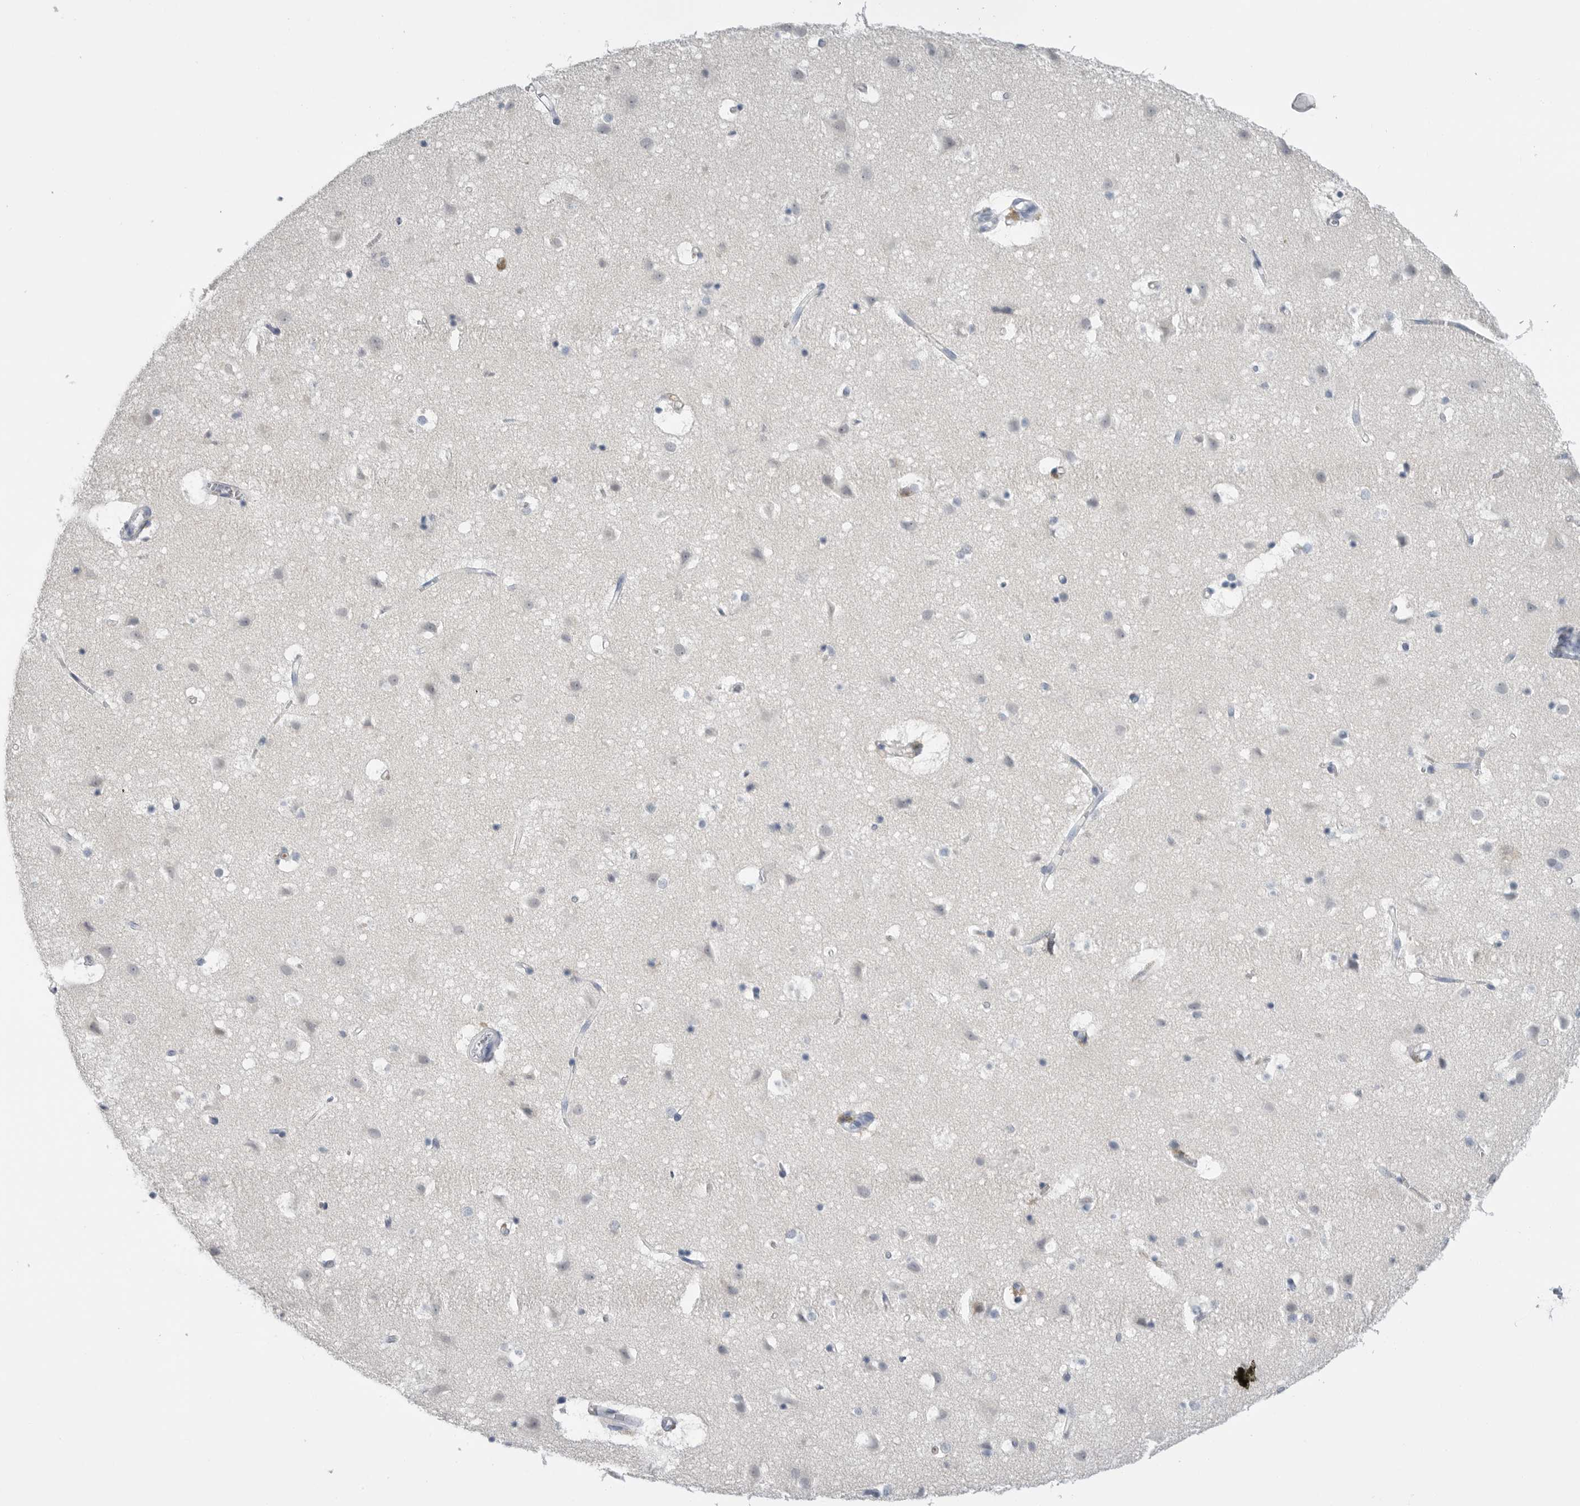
{"staining": {"intensity": "negative", "quantity": "none", "location": "none"}, "tissue": "cerebral cortex", "cell_type": "Endothelial cells", "image_type": "normal", "snomed": [{"axis": "morphology", "description": "Normal tissue, NOS"}, {"axis": "topography", "description": "Cerebral cortex"}], "caption": "The IHC photomicrograph has no significant expression in endothelial cells of cerebral cortex. (Stains: DAB immunohistochemistry (IHC) with hematoxylin counter stain, Microscopy: brightfield microscopy at high magnification).", "gene": "FABP6", "patient": {"sex": "male", "age": 54}}